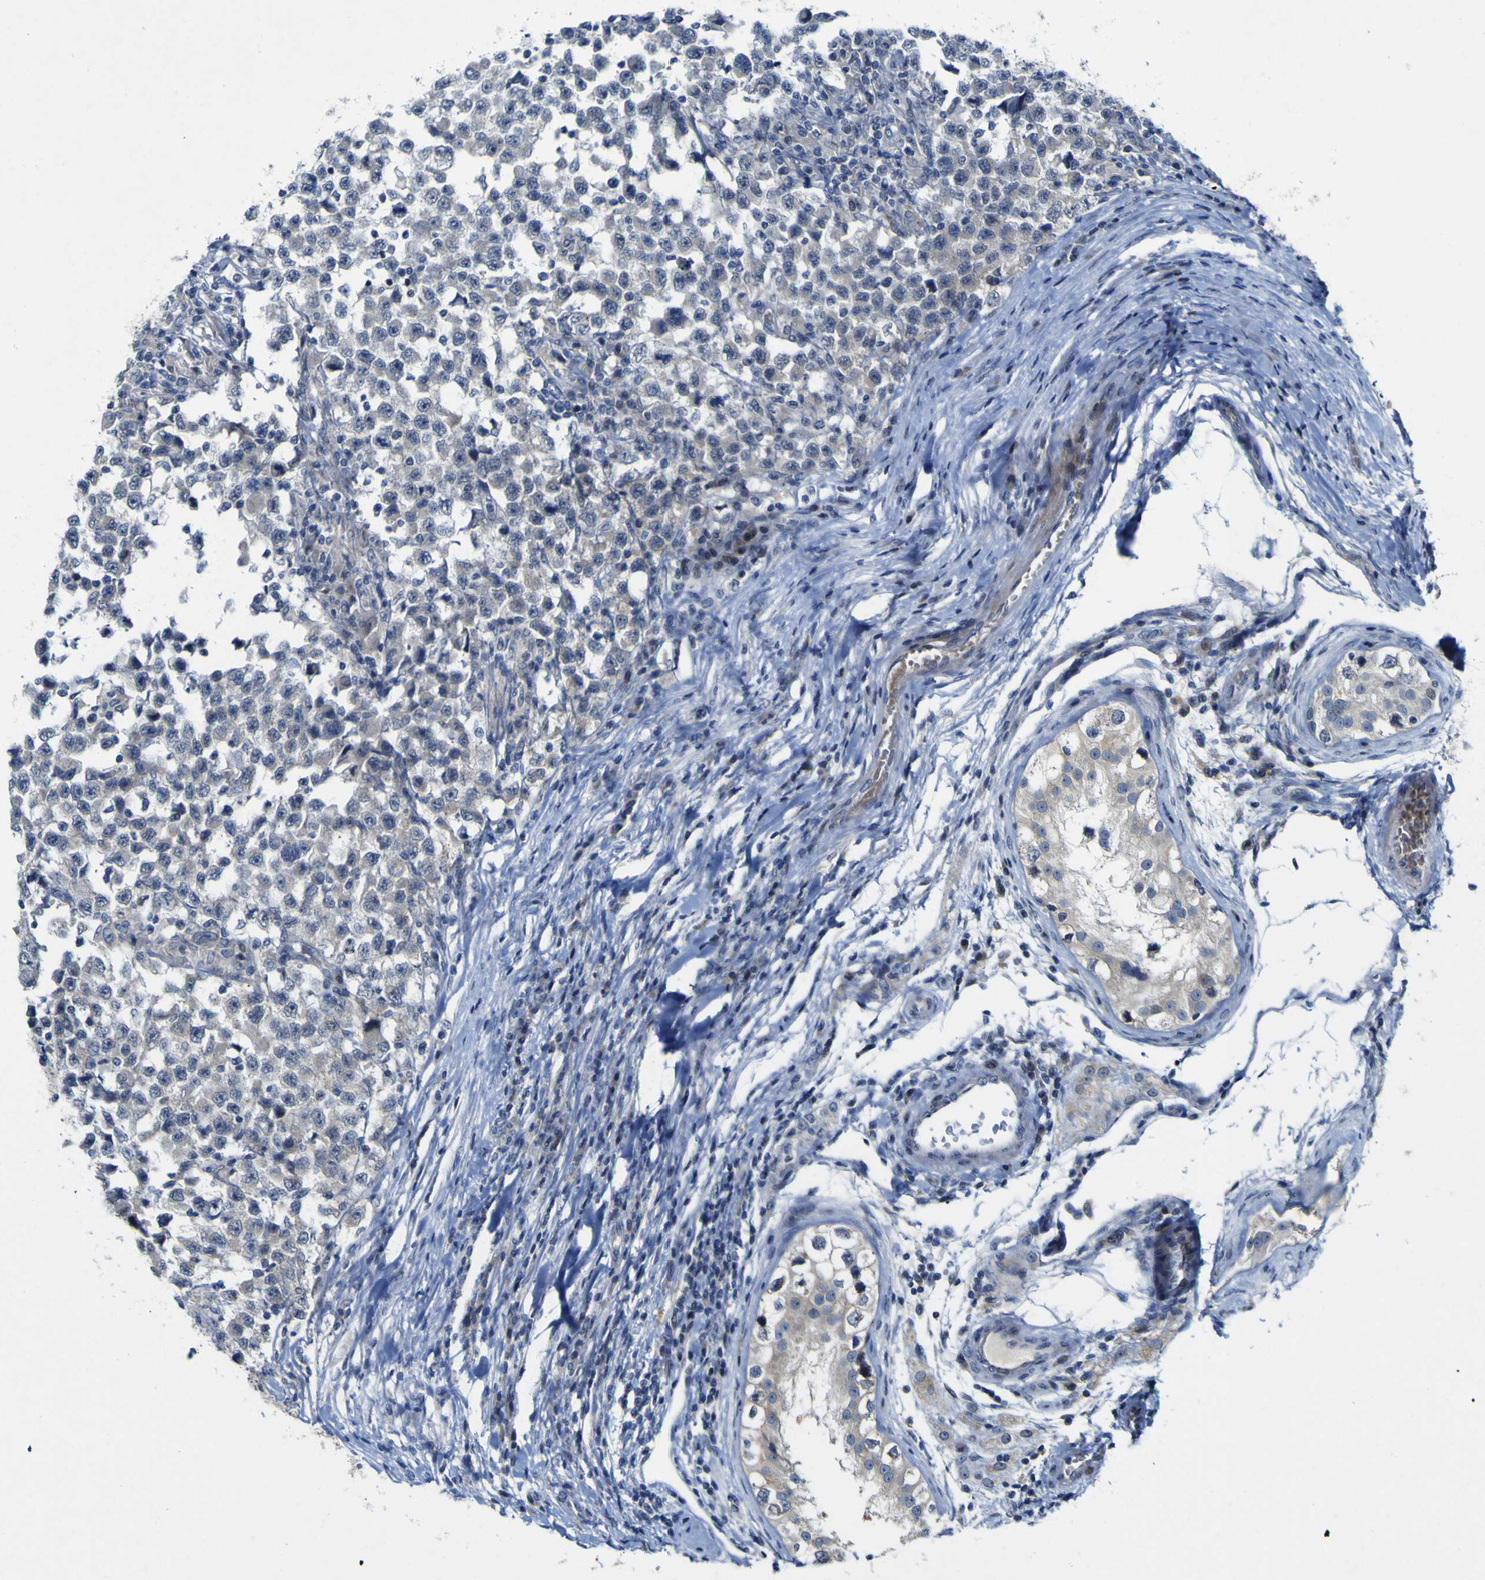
{"staining": {"intensity": "negative", "quantity": "none", "location": "none"}, "tissue": "testis cancer", "cell_type": "Tumor cells", "image_type": "cancer", "snomed": [{"axis": "morphology", "description": "Carcinoma, Embryonal, NOS"}, {"axis": "topography", "description": "Testis"}], "caption": "Immunohistochemistry photomicrograph of testis cancer (embryonal carcinoma) stained for a protein (brown), which displays no expression in tumor cells.", "gene": "NAV1", "patient": {"sex": "male", "age": 21}}